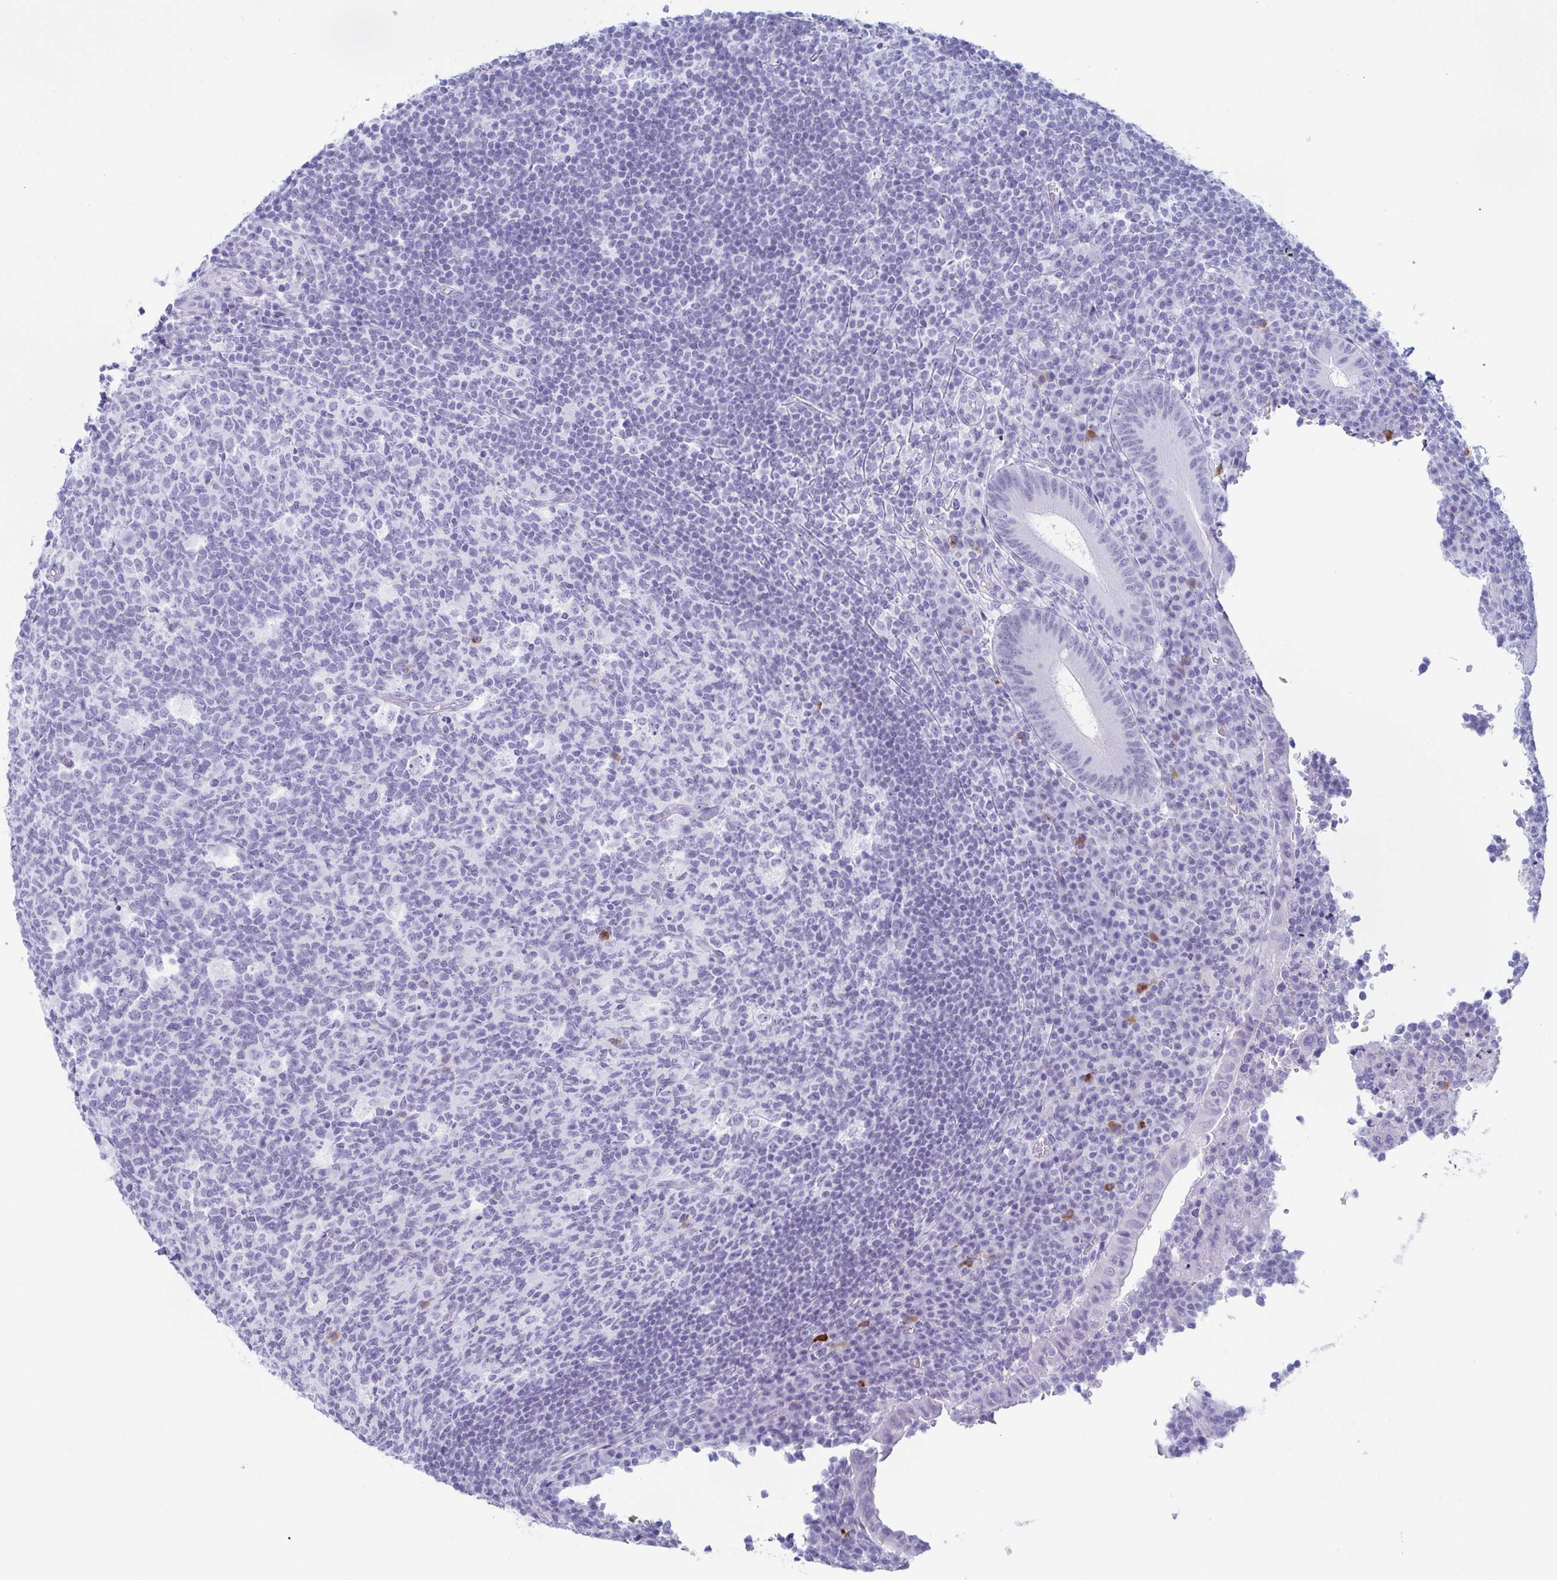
{"staining": {"intensity": "negative", "quantity": "none", "location": "none"}, "tissue": "appendix", "cell_type": "Glandular cells", "image_type": "normal", "snomed": [{"axis": "morphology", "description": "Normal tissue, NOS"}, {"axis": "topography", "description": "Appendix"}], "caption": "This is an IHC photomicrograph of normal human appendix. There is no expression in glandular cells.", "gene": "ZFP64", "patient": {"sex": "male", "age": 18}}